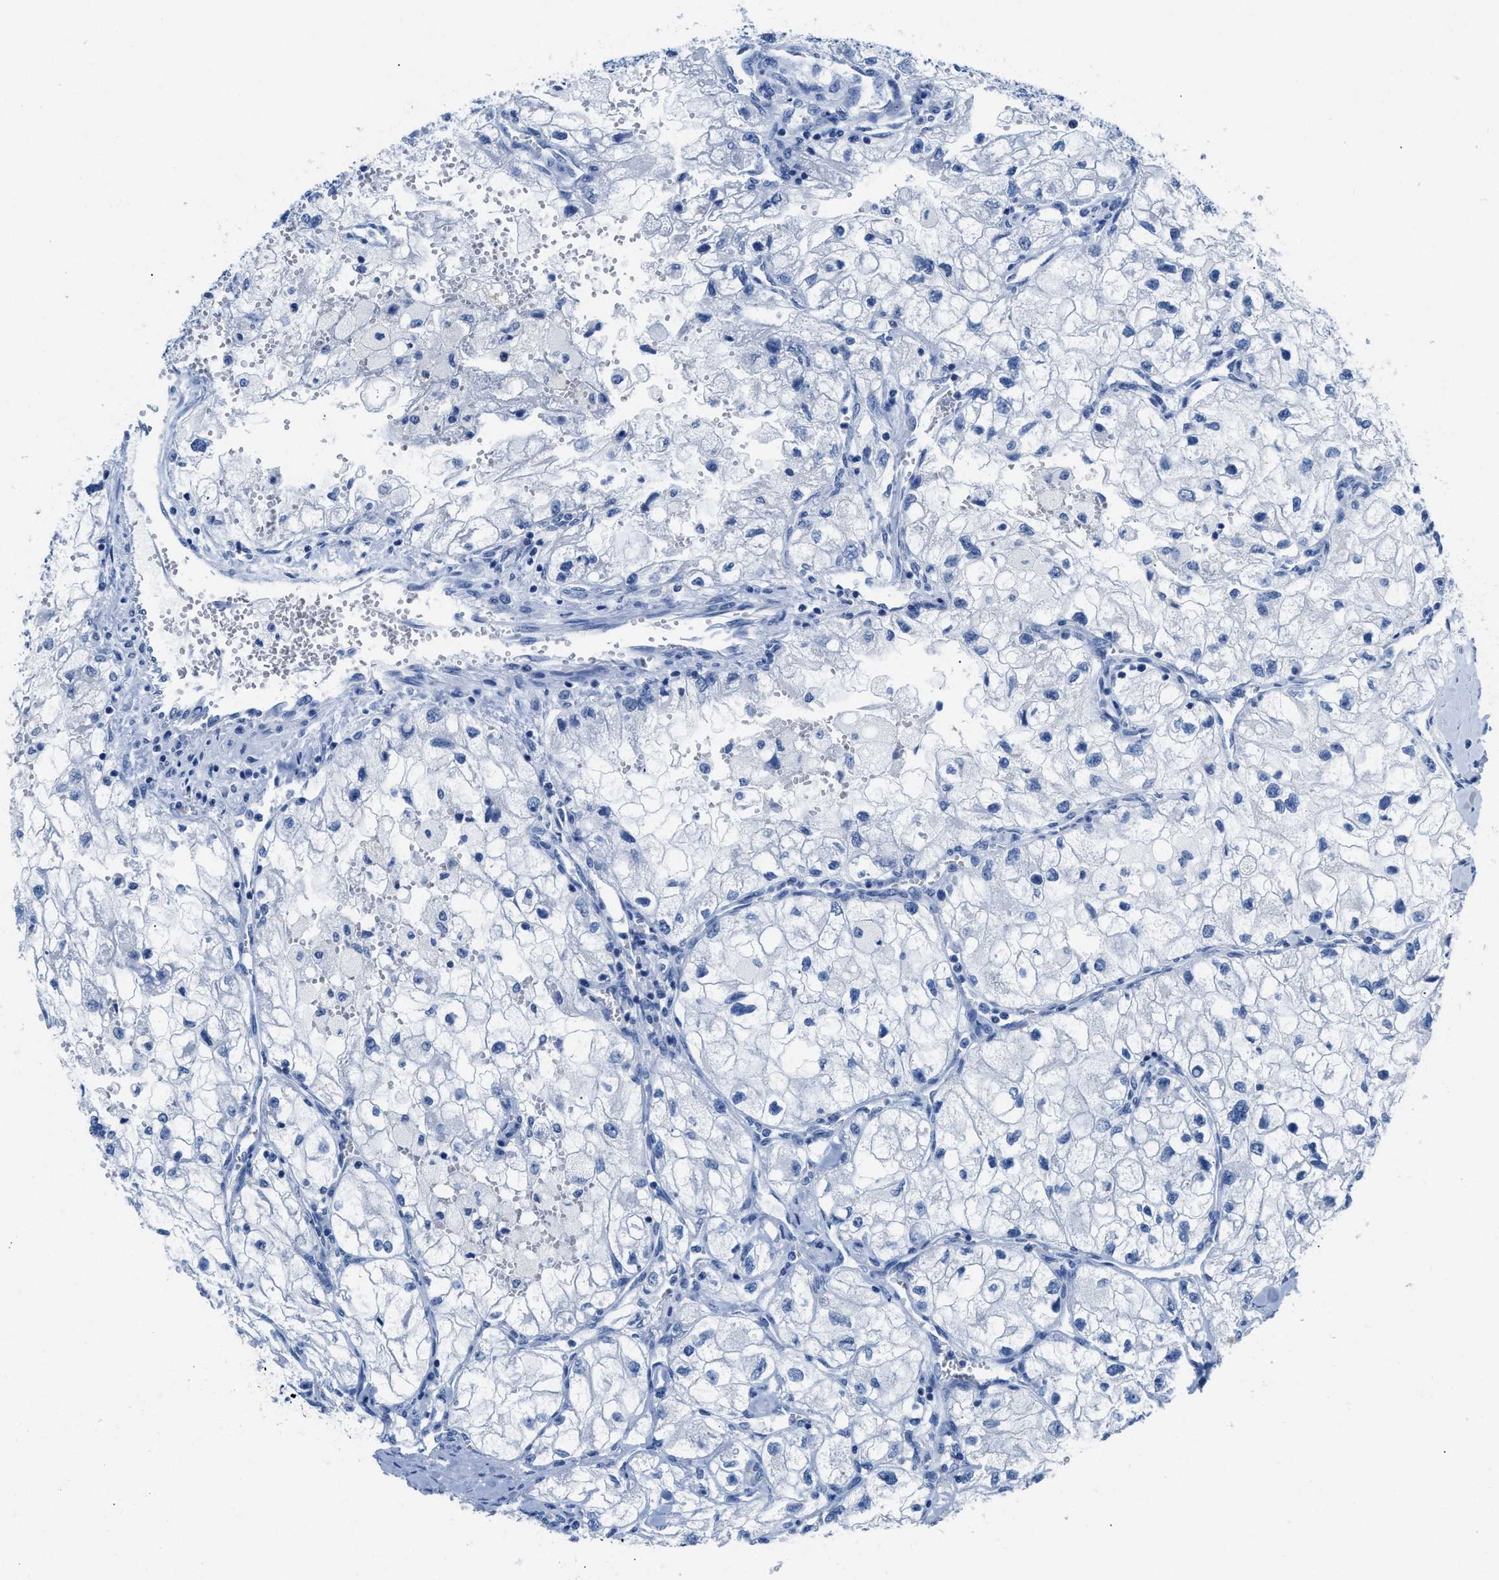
{"staining": {"intensity": "negative", "quantity": "none", "location": "none"}, "tissue": "renal cancer", "cell_type": "Tumor cells", "image_type": "cancer", "snomed": [{"axis": "morphology", "description": "Adenocarcinoma, NOS"}, {"axis": "topography", "description": "Kidney"}], "caption": "A histopathology image of human renal adenocarcinoma is negative for staining in tumor cells.", "gene": "NFATC2", "patient": {"sex": "female", "age": 70}}